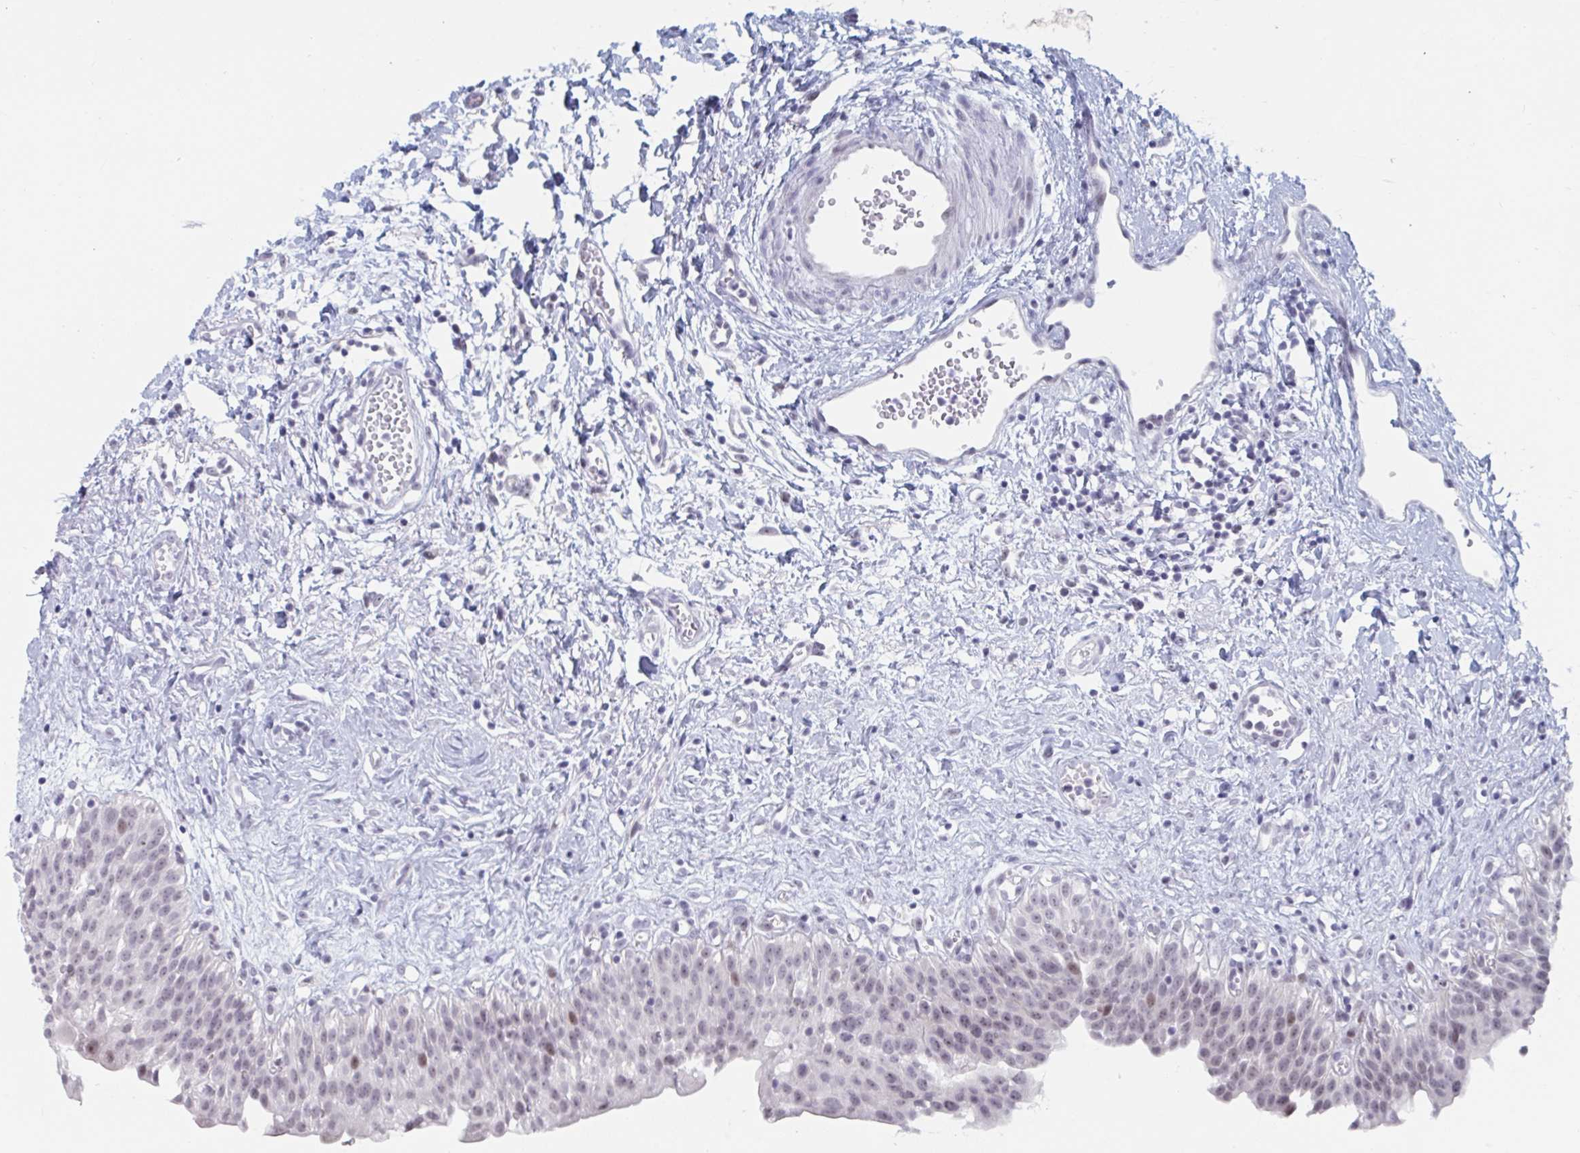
{"staining": {"intensity": "weak", "quantity": "25%-75%", "location": "nuclear"}, "tissue": "urinary bladder", "cell_type": "Urothelial cells", "image_type": "normal", "snomed": [{"axis": "morphology", "description": "Normal tissue, NOS"}, {"axis": "topography", "description": "Urinary bladder"}], "caption": "An immunohistochemistry (IHC) histopathology image of benign tissue is shown. Protein staining in brown shows weak nuclear positivity in urinary bladder within urothelial cells. (Stains: DAB (3,3'-diaminobenzidine) in brown, nuclei in blue, Microscopy: brightfield microscopy at high magnification).", "gene": "NR1H2", "patient": {"sex": "male", "age": 51}}